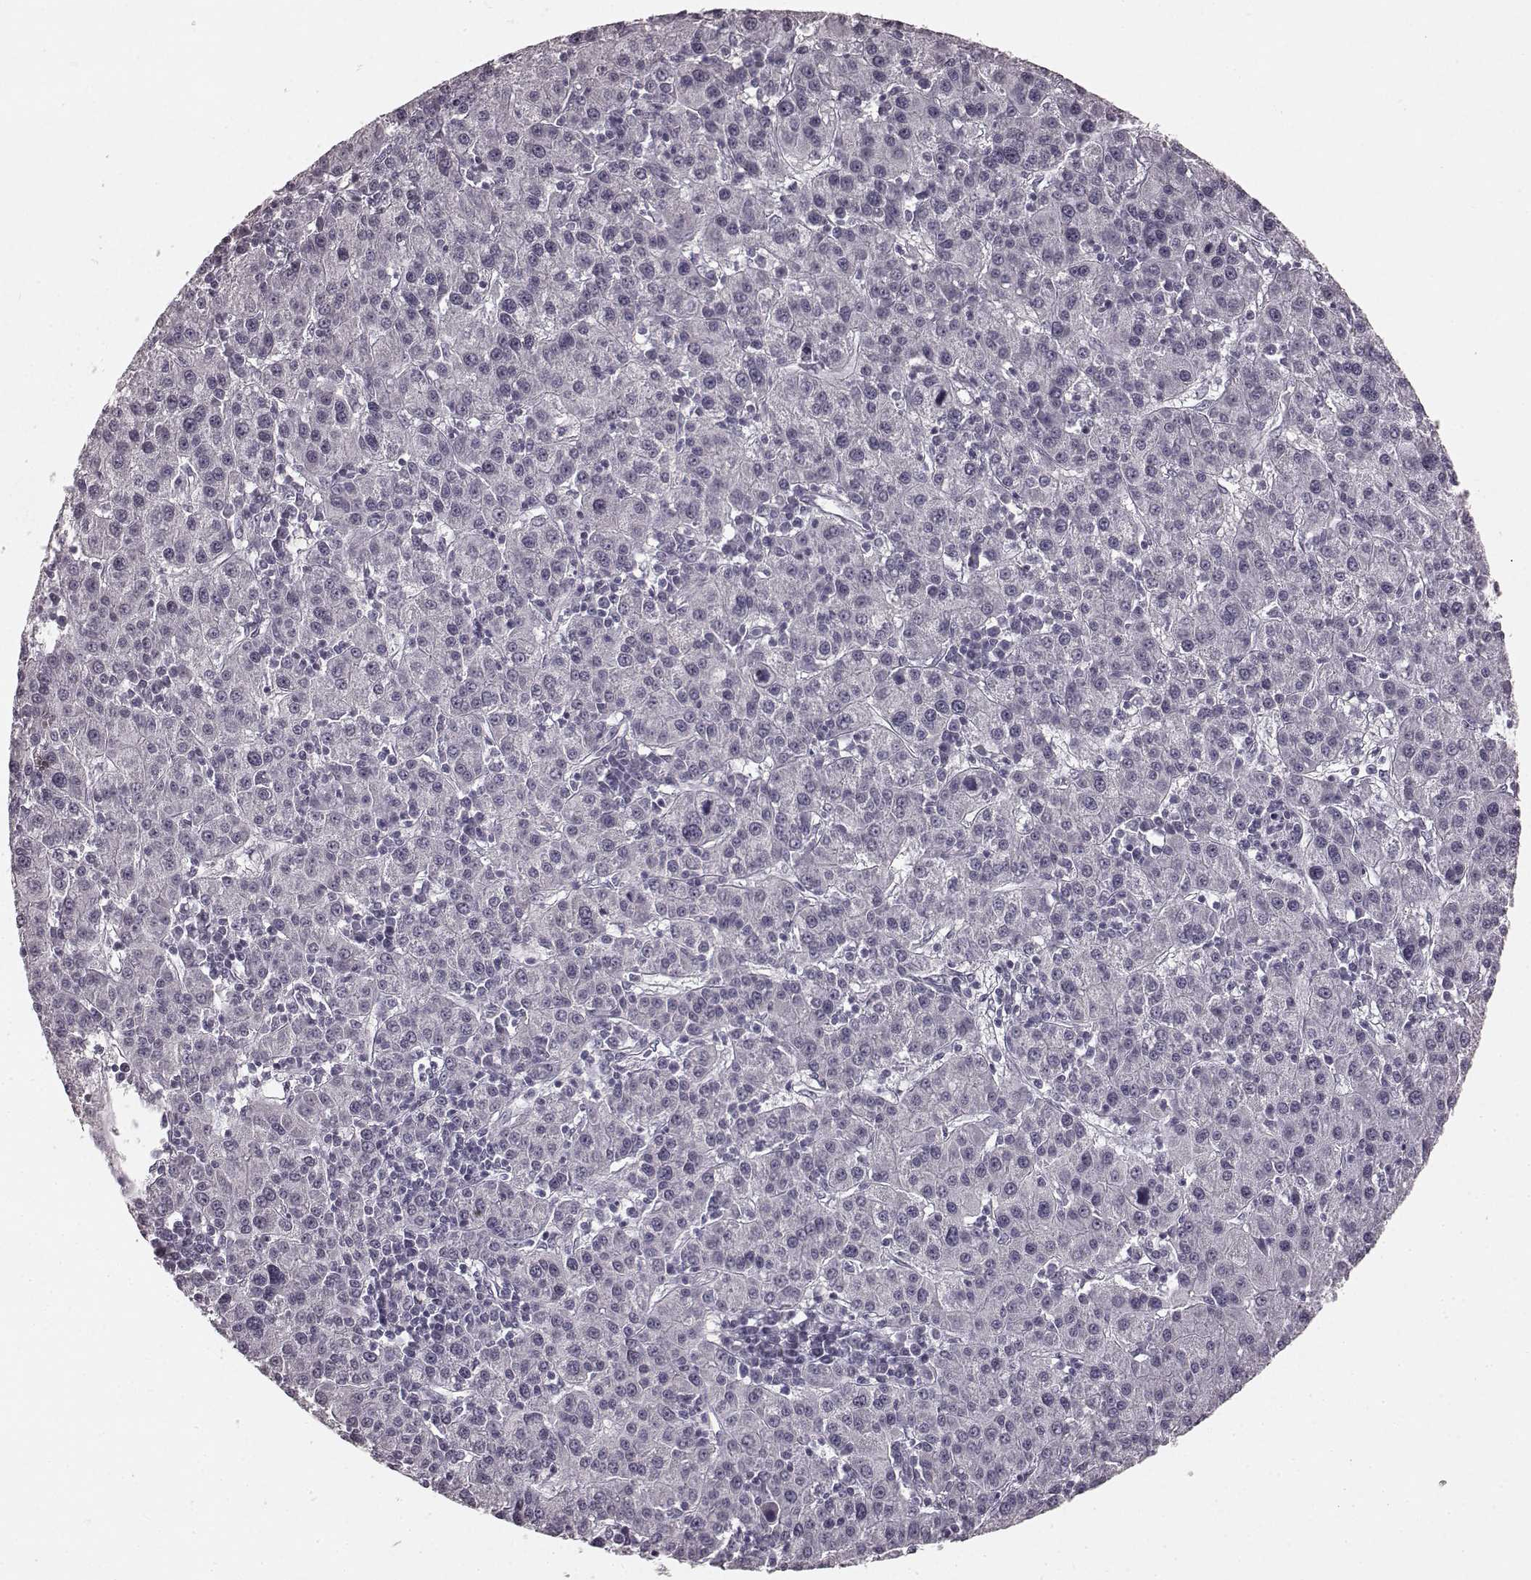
{"staining": {"intensity": "negative", "quantity": "none", "location": "none"}, "tissue": "liver cancer", "cell_type": "Tumor cells", "image_type": "cancer", "snomed": [{"axis": "morphology", "description": "Carcinoma, Hepatocellular, NOS"}, {"axis": "topography", "description": "Liver"}], "caption": "High power microscopy micrograph of an immunohistochemistry (IHC) image of liver hepatocellular carcinoma, revealing no significant staining in tumor cells. The staining is performed using DAB (3,3'-diaminobenzidine) brown chromogen with nuclei counter-stained in using hematoxylin.", "gene": "TMPRSS15", "patient": {"sex": "female", "age": 60}}